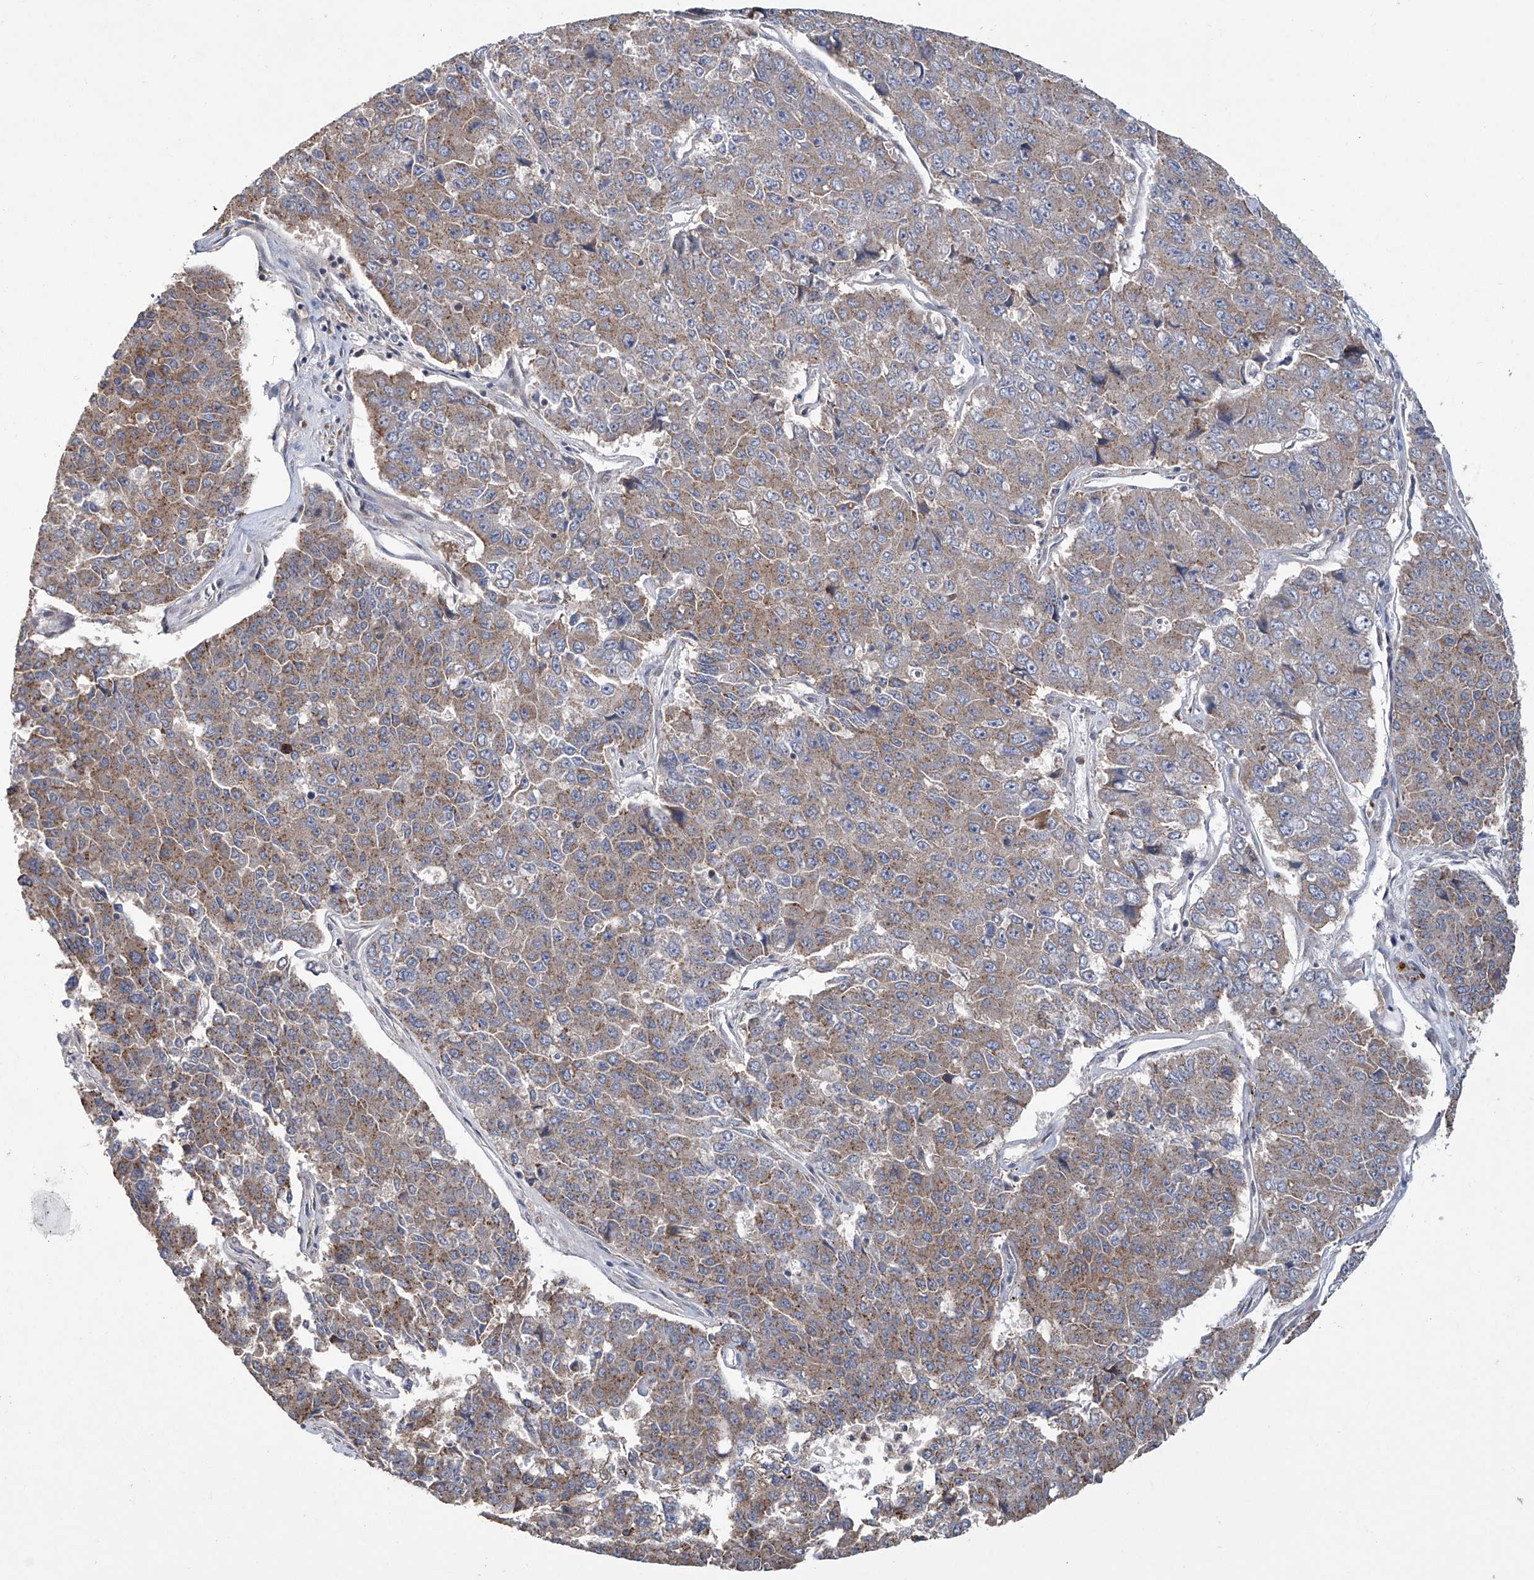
{"staining": {"intensity": "moderate", "quantity": ">75%", "location": "cytoplasmic/membranous"}, "tissue": "pancreatic cancer", "cell_type": "Tumor cells", "image_type": "cancer", "snomed": [{"axis": "morphology", "description": "Adenocarcinoma, NOS"}, {"axis": "topography", "description": "Pancreas"}], "caption": "Brown immunohistochemical staining in human pancreatic cancer reveals moderate cytoplasmic/membranous staining in approximately >75% of tumor cells.", "gene": "TRIM60", "patient": {"sex": "male", "age": 50}}